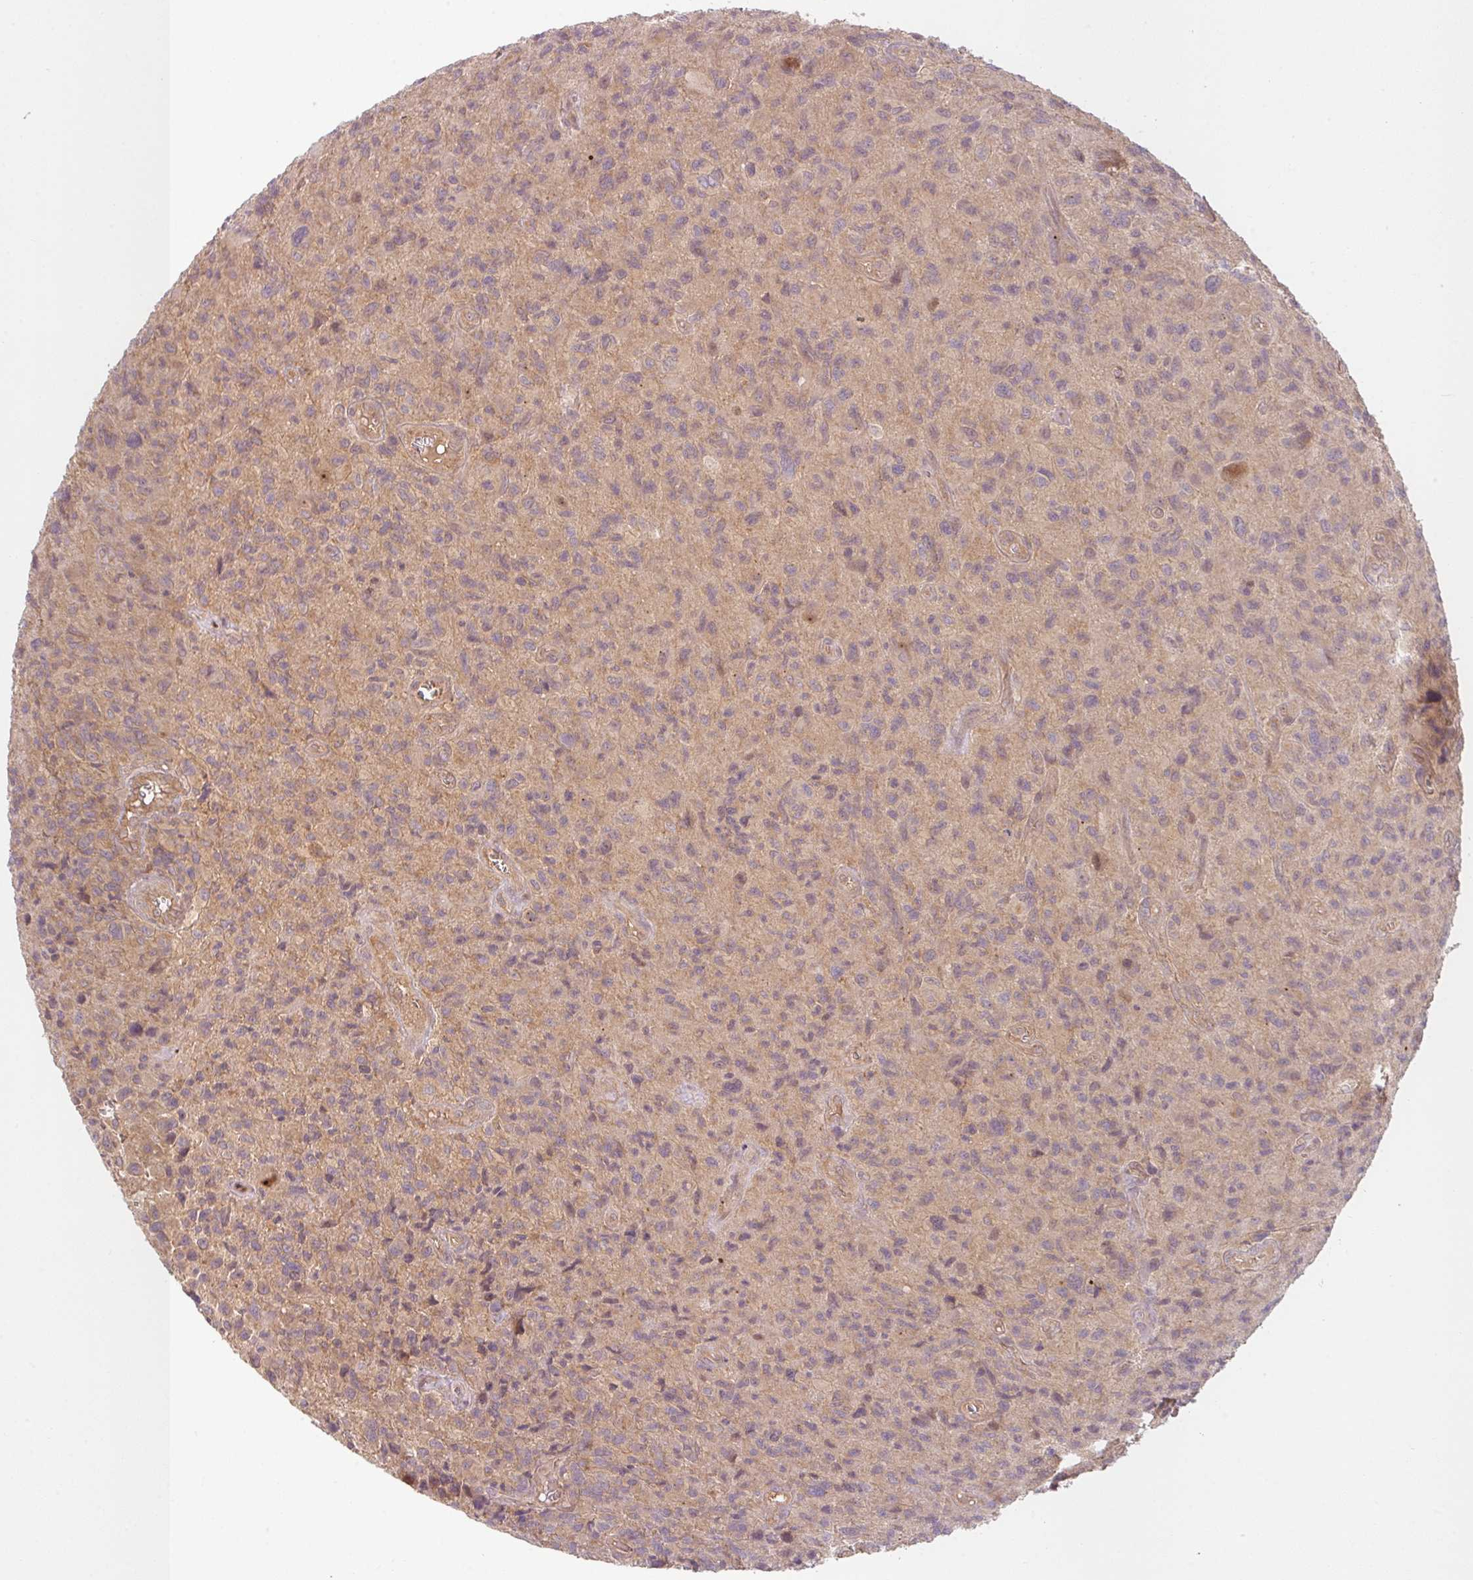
{"staining": {"intensity": "weak", "quantity": "<25%", "location": "cytoplasmic/membranous"}, "tissue": "glioma", "cell_type": "Tumor cells", "image_type": "cancer", "snomed": [{"axis": "morphology", "description": "Glioma, malignant, High grade"}, {"axis": "topography", "description": "Brain"}], "caption": "There is no significant staining in tumor cells of malignant glioma (high-grade). (DAB (3,3'-diaminobenzidine) immunohistochemistry visualized using brightfield microscopy, high magnification).", "gene": "RNF31", "patient": {"sex": "male", "age": 76}}